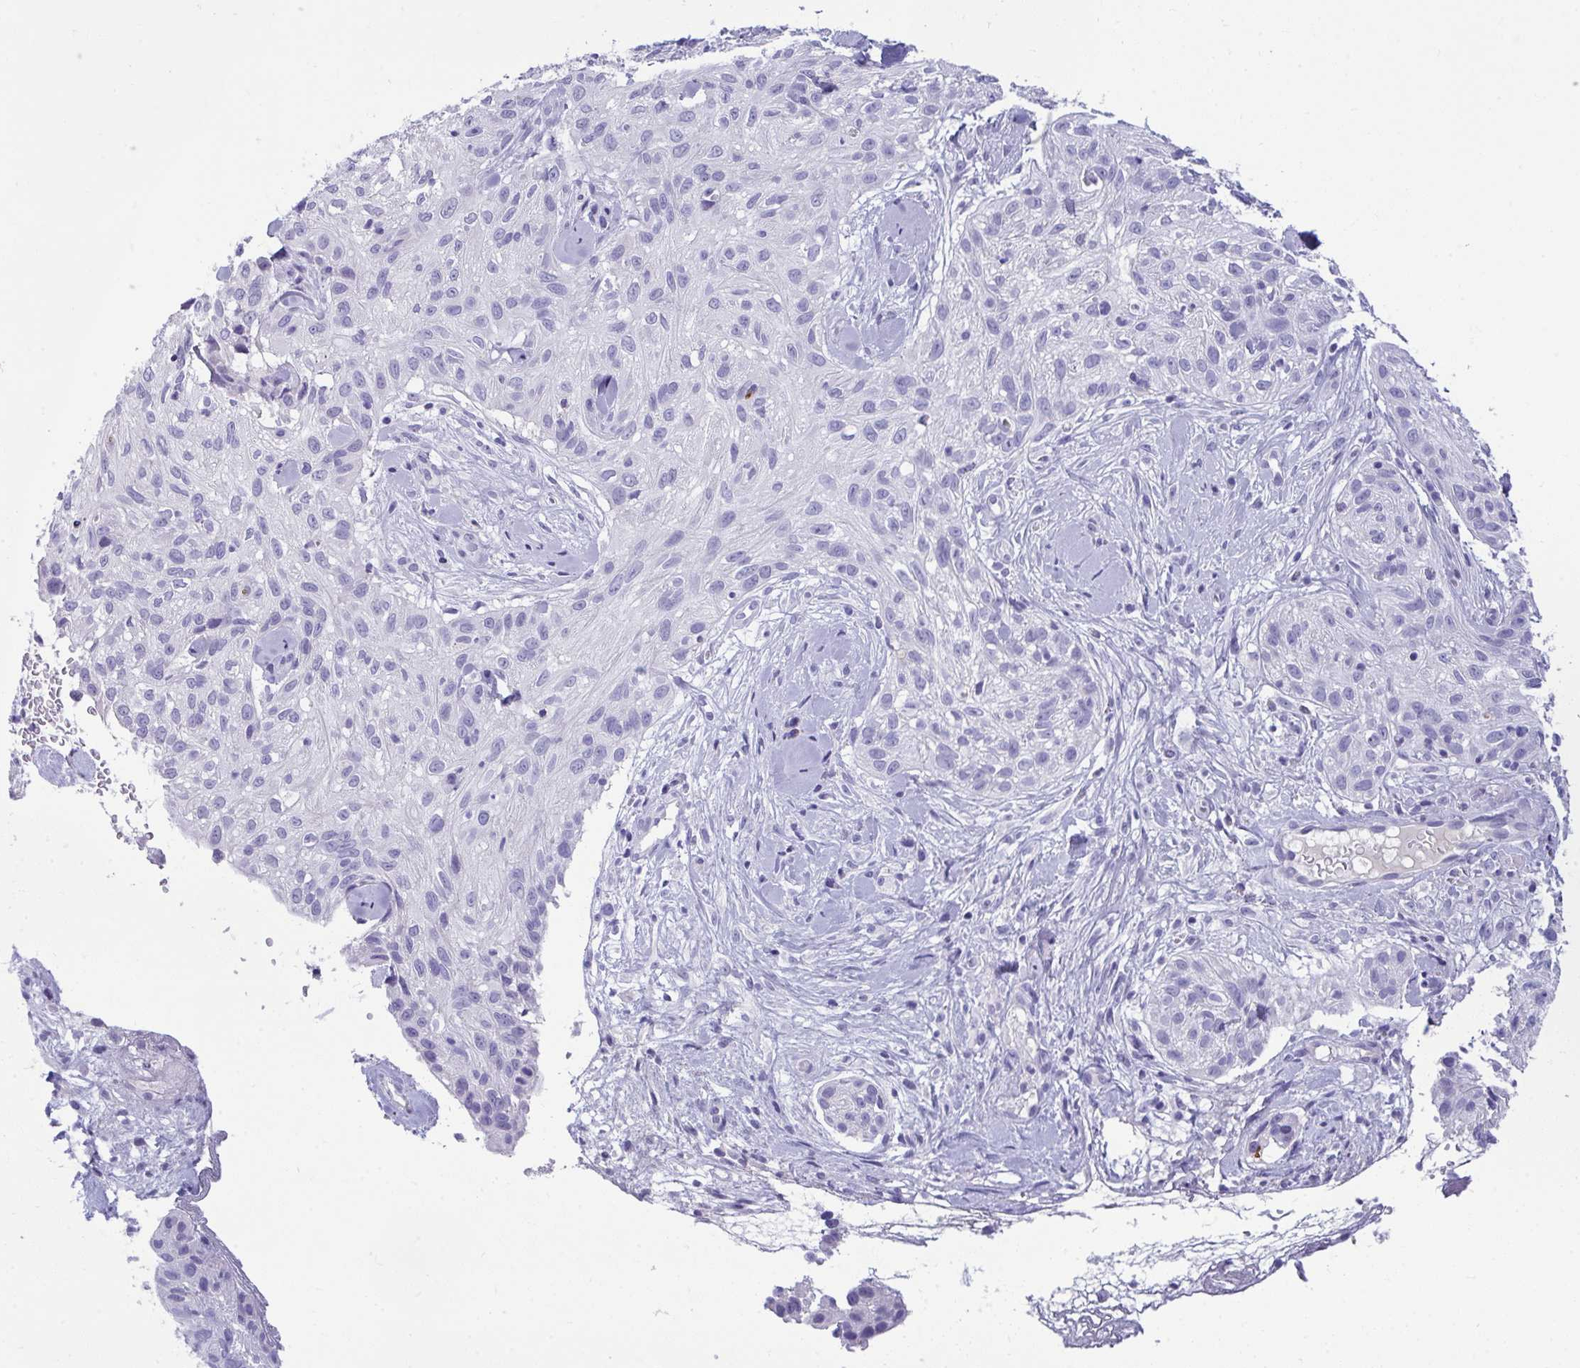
{"staining": {"intensity": "negative", "quantity": "none", "location": "none"}, "tissue": "skin cancer", "cell_type": "Tumor cells", "image_type": "cancer", "snomed": [{"axis": "morphology", "description": "Squamous cell carcinoma, NOS"}, {"axis": "topography", "description": "Skin"}], "caption": "Tumor cells are negative for brown protein staining in skin cancer. (DAB immunohistochemistry (IHC), high magnification).", "gene": "PIGZ", "patient": {"sex": "male", "age": 82}}